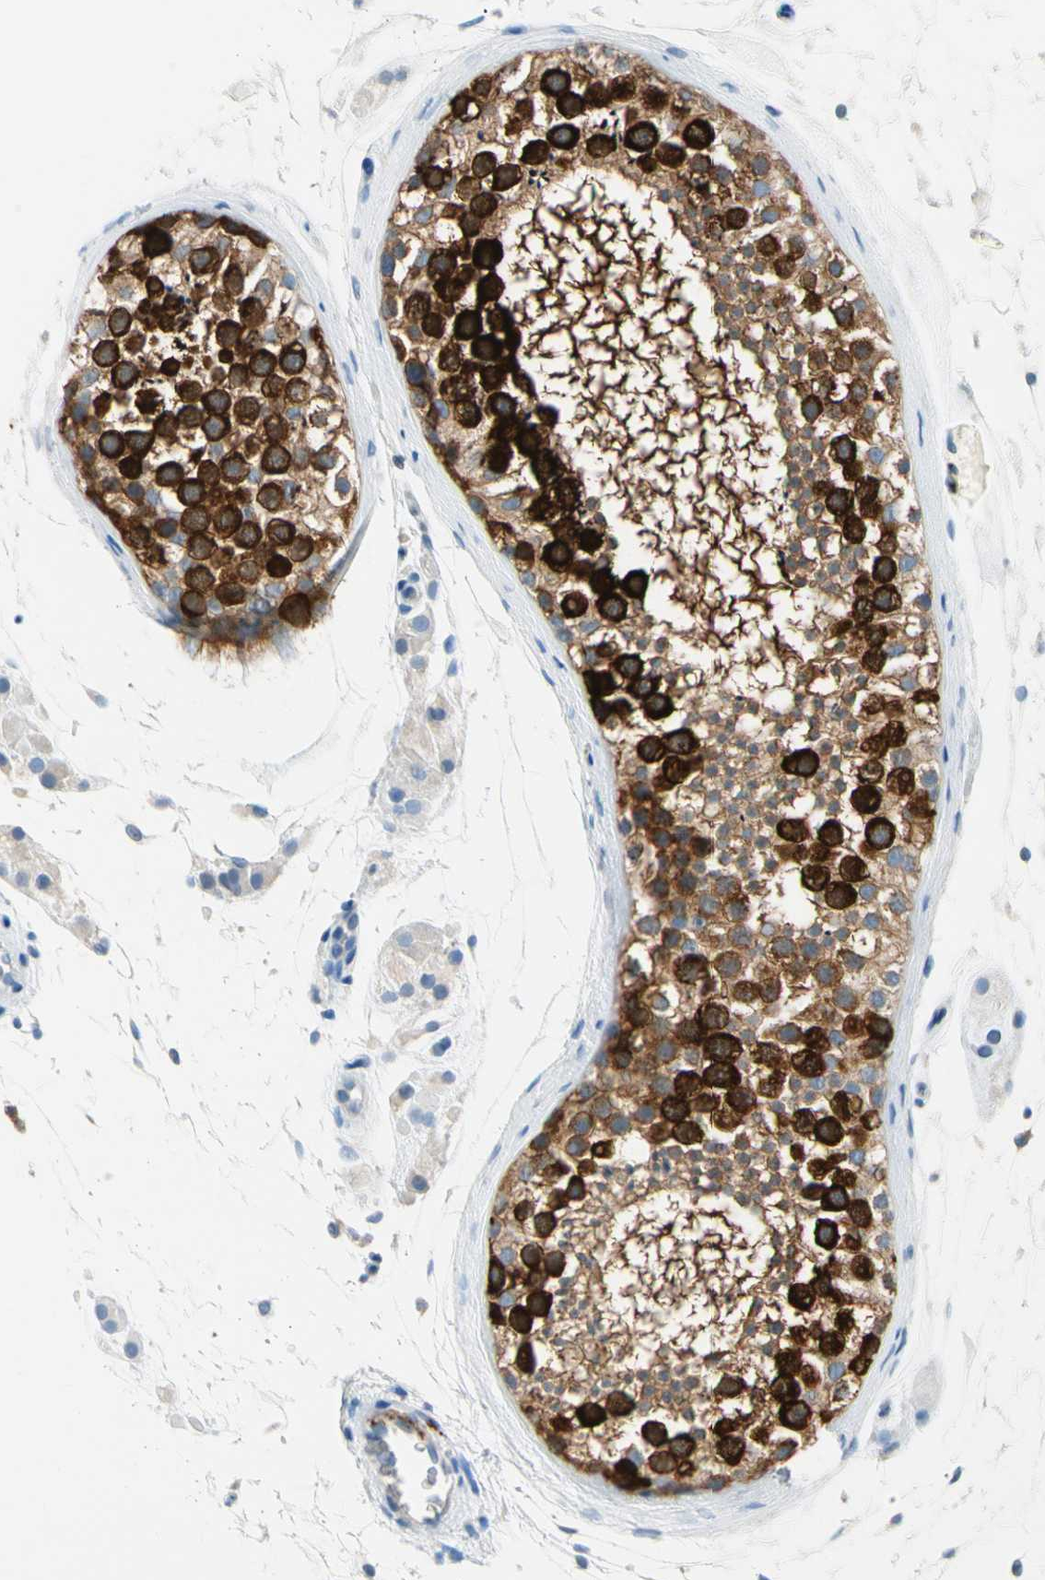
{"staining": {"intensity": "strong", "quantity": ">75%", "location": "cytoplasmic/membranous"}, "tissue": "testis", "cell_type": "Cells in seminiferous ducts", "image_type": "normal", "snomed": [{"axis": "morphology", "description": "Normal tissue, NOS"}, {"axis": "topography", "description": "Testis"}], "caption": "Protein staining of benign testis demonstrates strong cytoplasmic/membranous expression in approximately >75% of cells in seminiferous ducts.", "gene": "TACC3", "patient": {"sex": "male", "age": 46}}